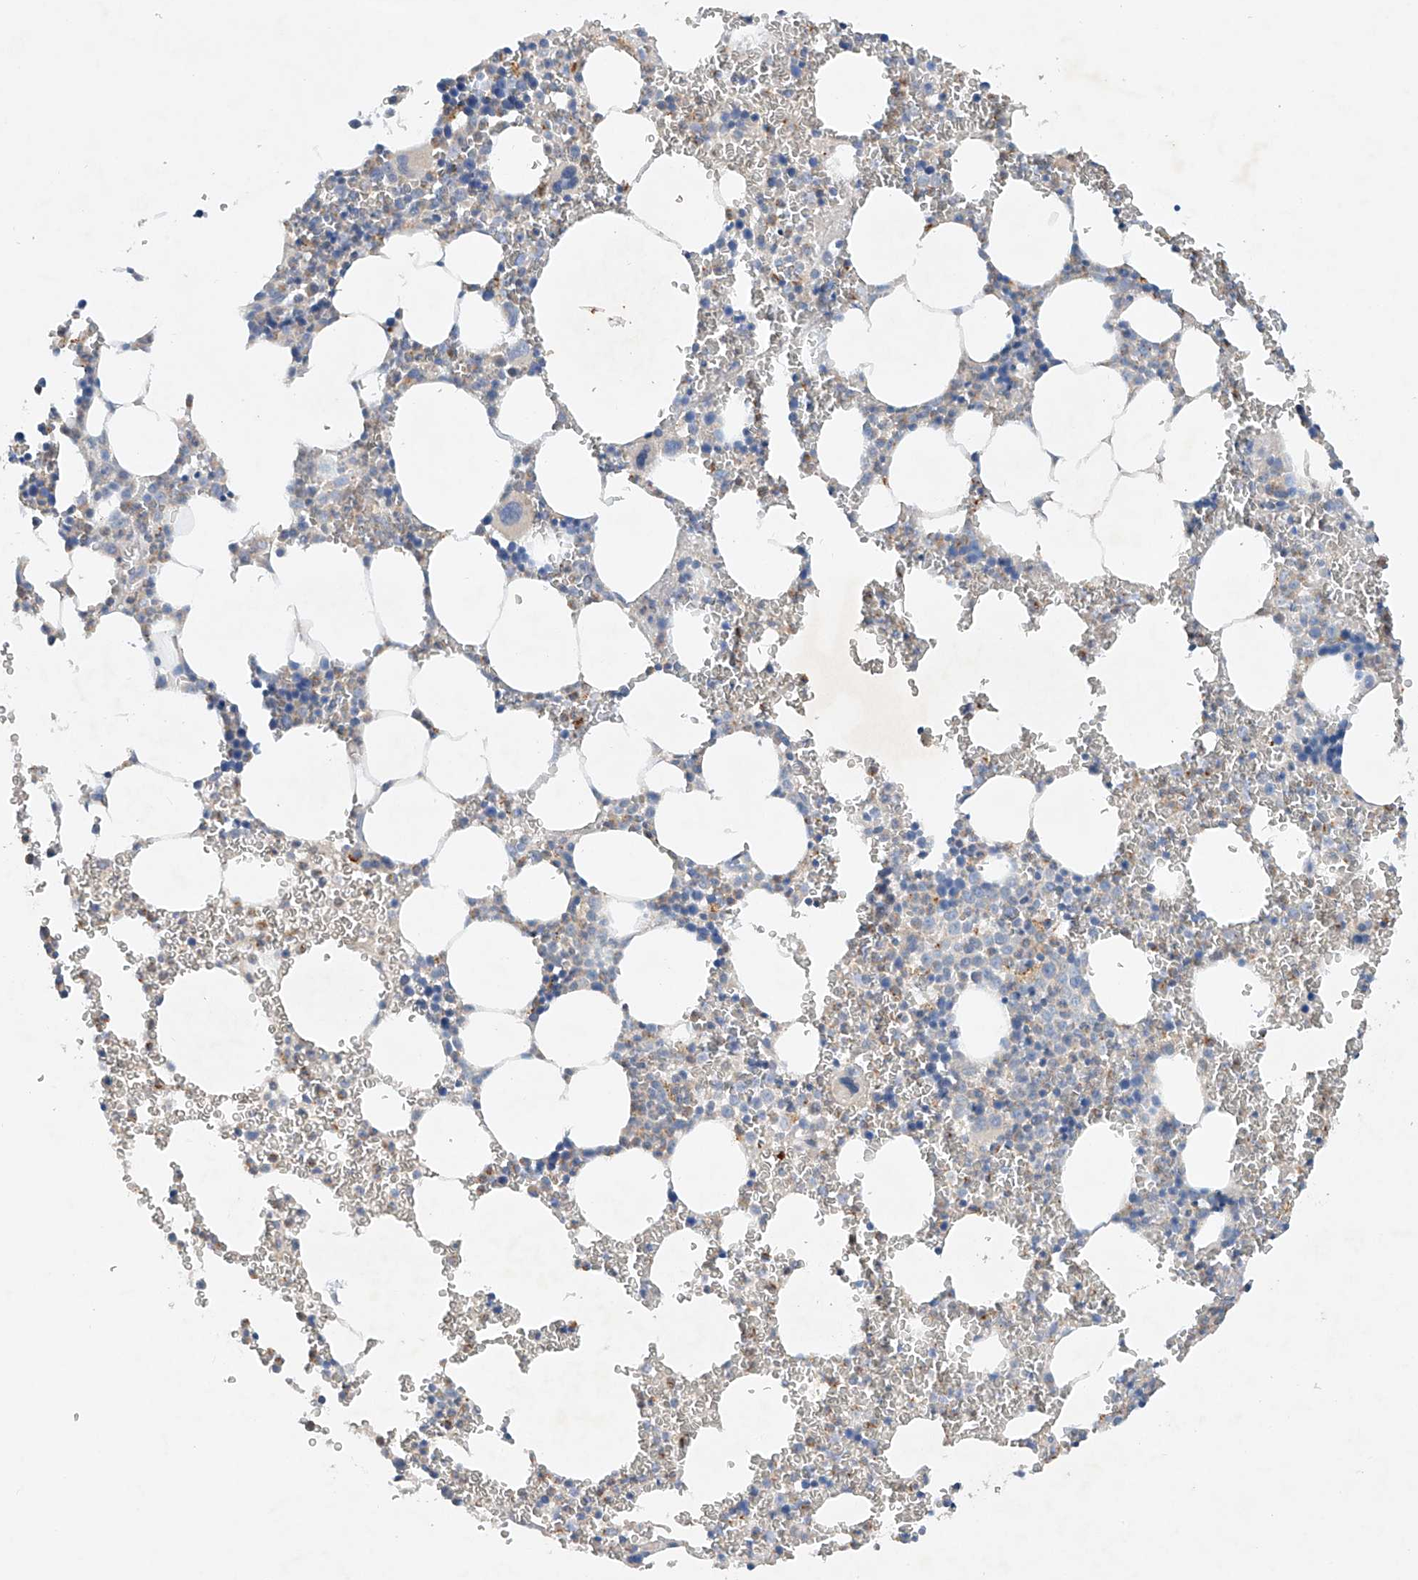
{"staining": {"intensity": "weak", "quantity": "<25%", "location": "cytoplasmic/membranous"}, "tissue": "bone marrow", "cell_type": "Hematopoietic cells", "image_type": "normal", "snomed": [{"axis": "morphology", "description": "Normal tissue, NOS"}, {"axis": "topography", "description": "Bone marrow"}], "caption": "IHC image of benign human bone marrow stained for a protein (brown), which demonstrates no staining in hematopoietic cells. Nuclei are stained in blue.", "gene": "GPC4", "patient": {"sex": "female", "age": 78}}